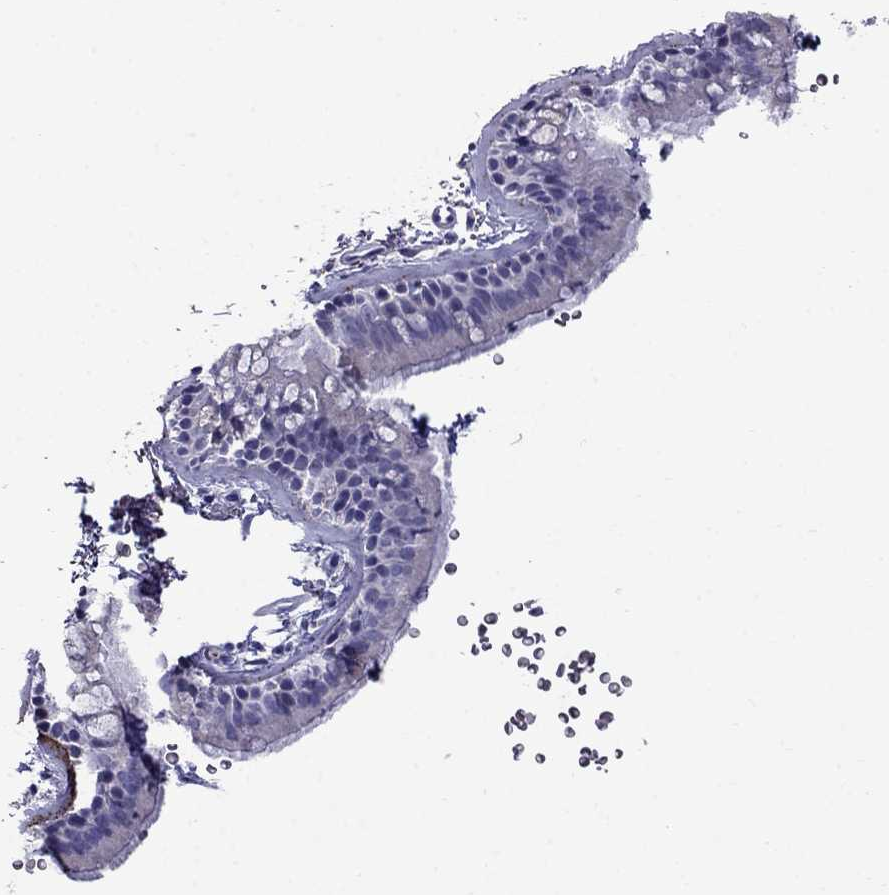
{"staining": {"intensity": "negative", "quantity": "none", "location": "none"}, "tissue": "bronchus", "cell_type": "Respiratory epithelial cells", "image_type": "normal", "snomed": [{"axis": "morphology", "description": "Normal tissue, NOS"}, {"axis": "topography", "description": "Lymph node"}, {"axis": "topography", "description": "Bronchus"}], "caption": "DAB immunohistochemical staining of normal human bronchus shows no significant expression in respiratory epithelial cells.", "gene": "MGP", "patient": {"sex": "female", "age": 70}}